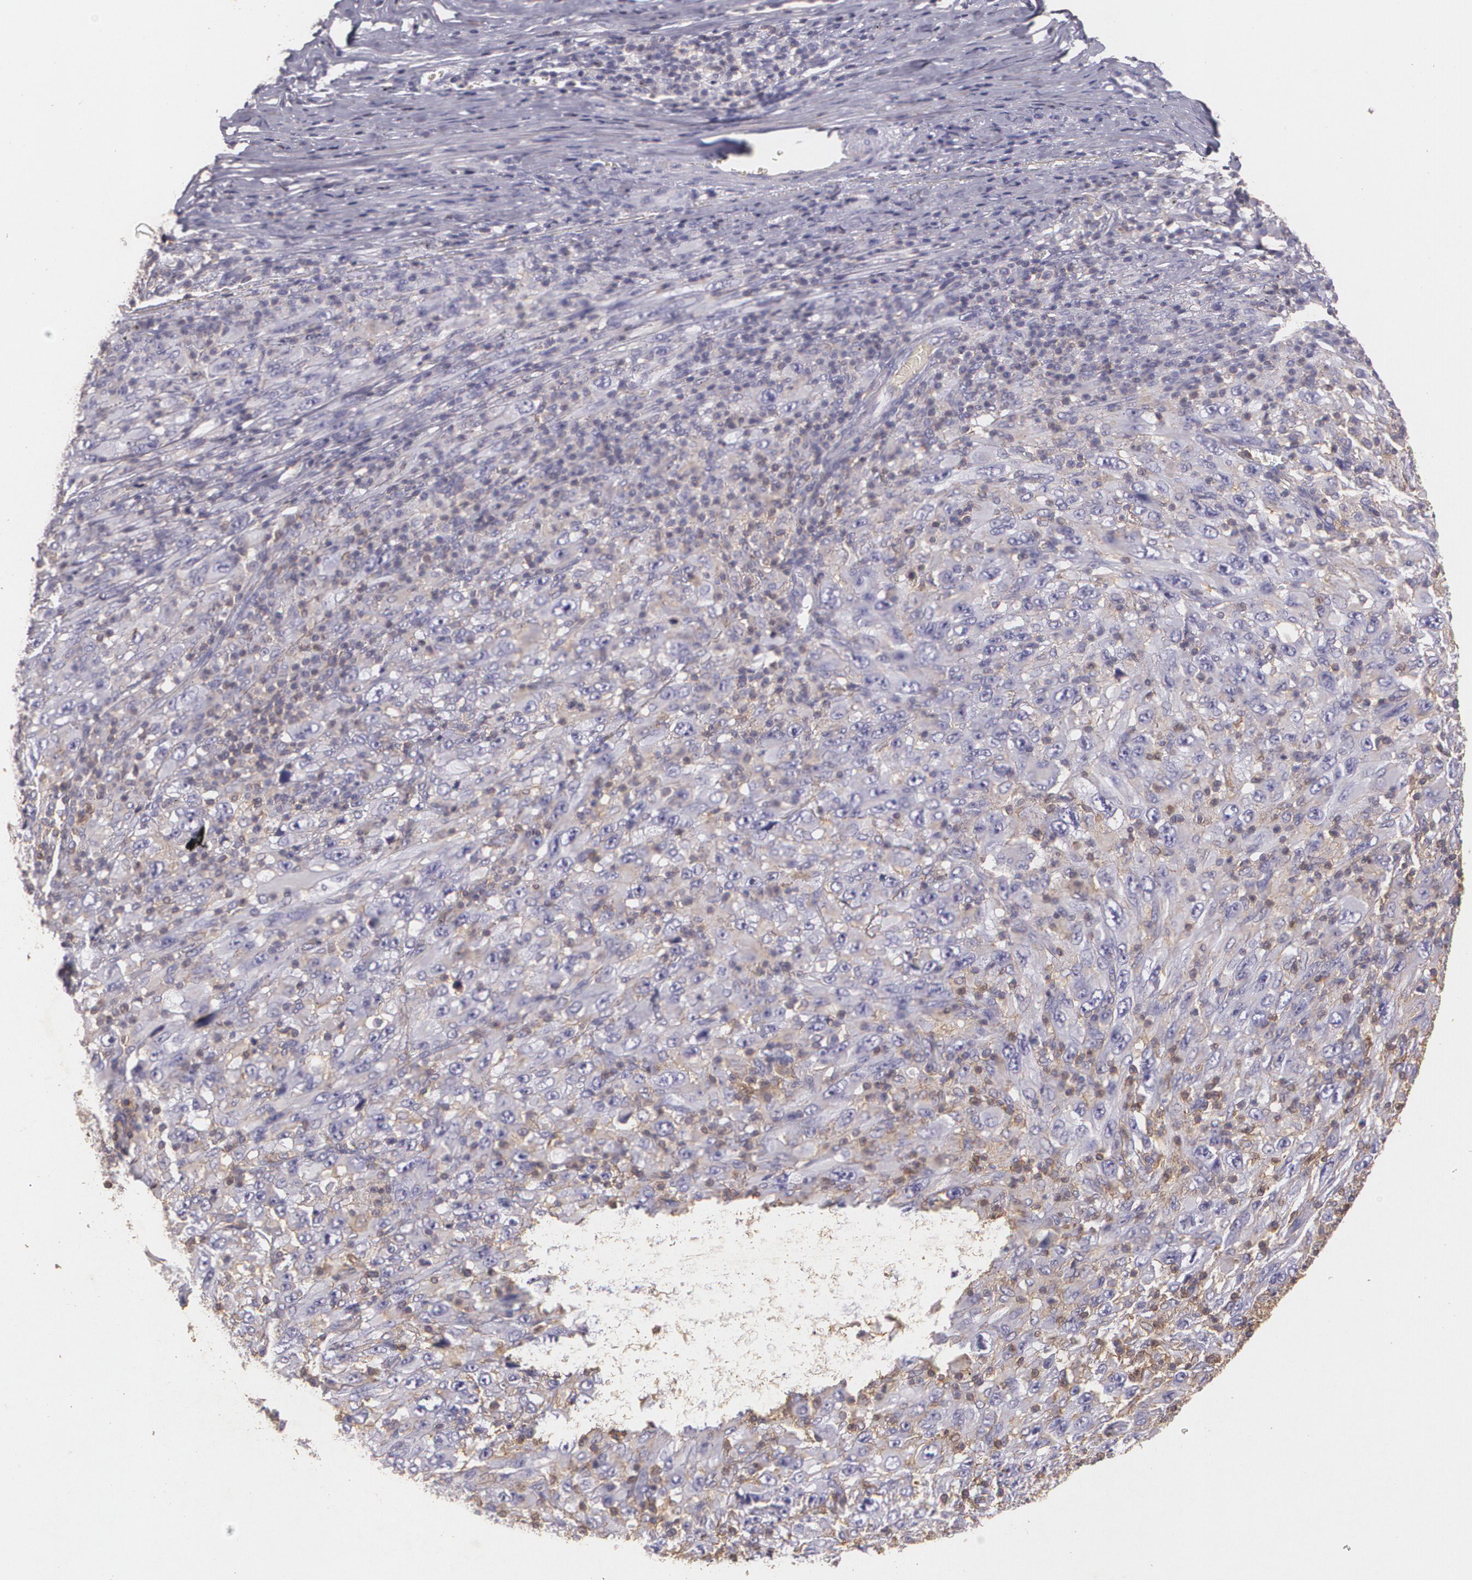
{"staining": {"intensity": "negative", "quantity": "none", "location": "none"}, "tissue": "melanoma", "cell_type": "Tumor cells", "image_type": "cancer", "snomed": [{"axis": "morphology", "description": "Malignant melanoma, Metastatic site"}, {"axis": "topography", "description": "Skin"}], "caption": "Tumor cells are negative for protein expression in human melanoma.", "gene": "TGFBR1", "patient": {"sex": "female", "age": 56}}